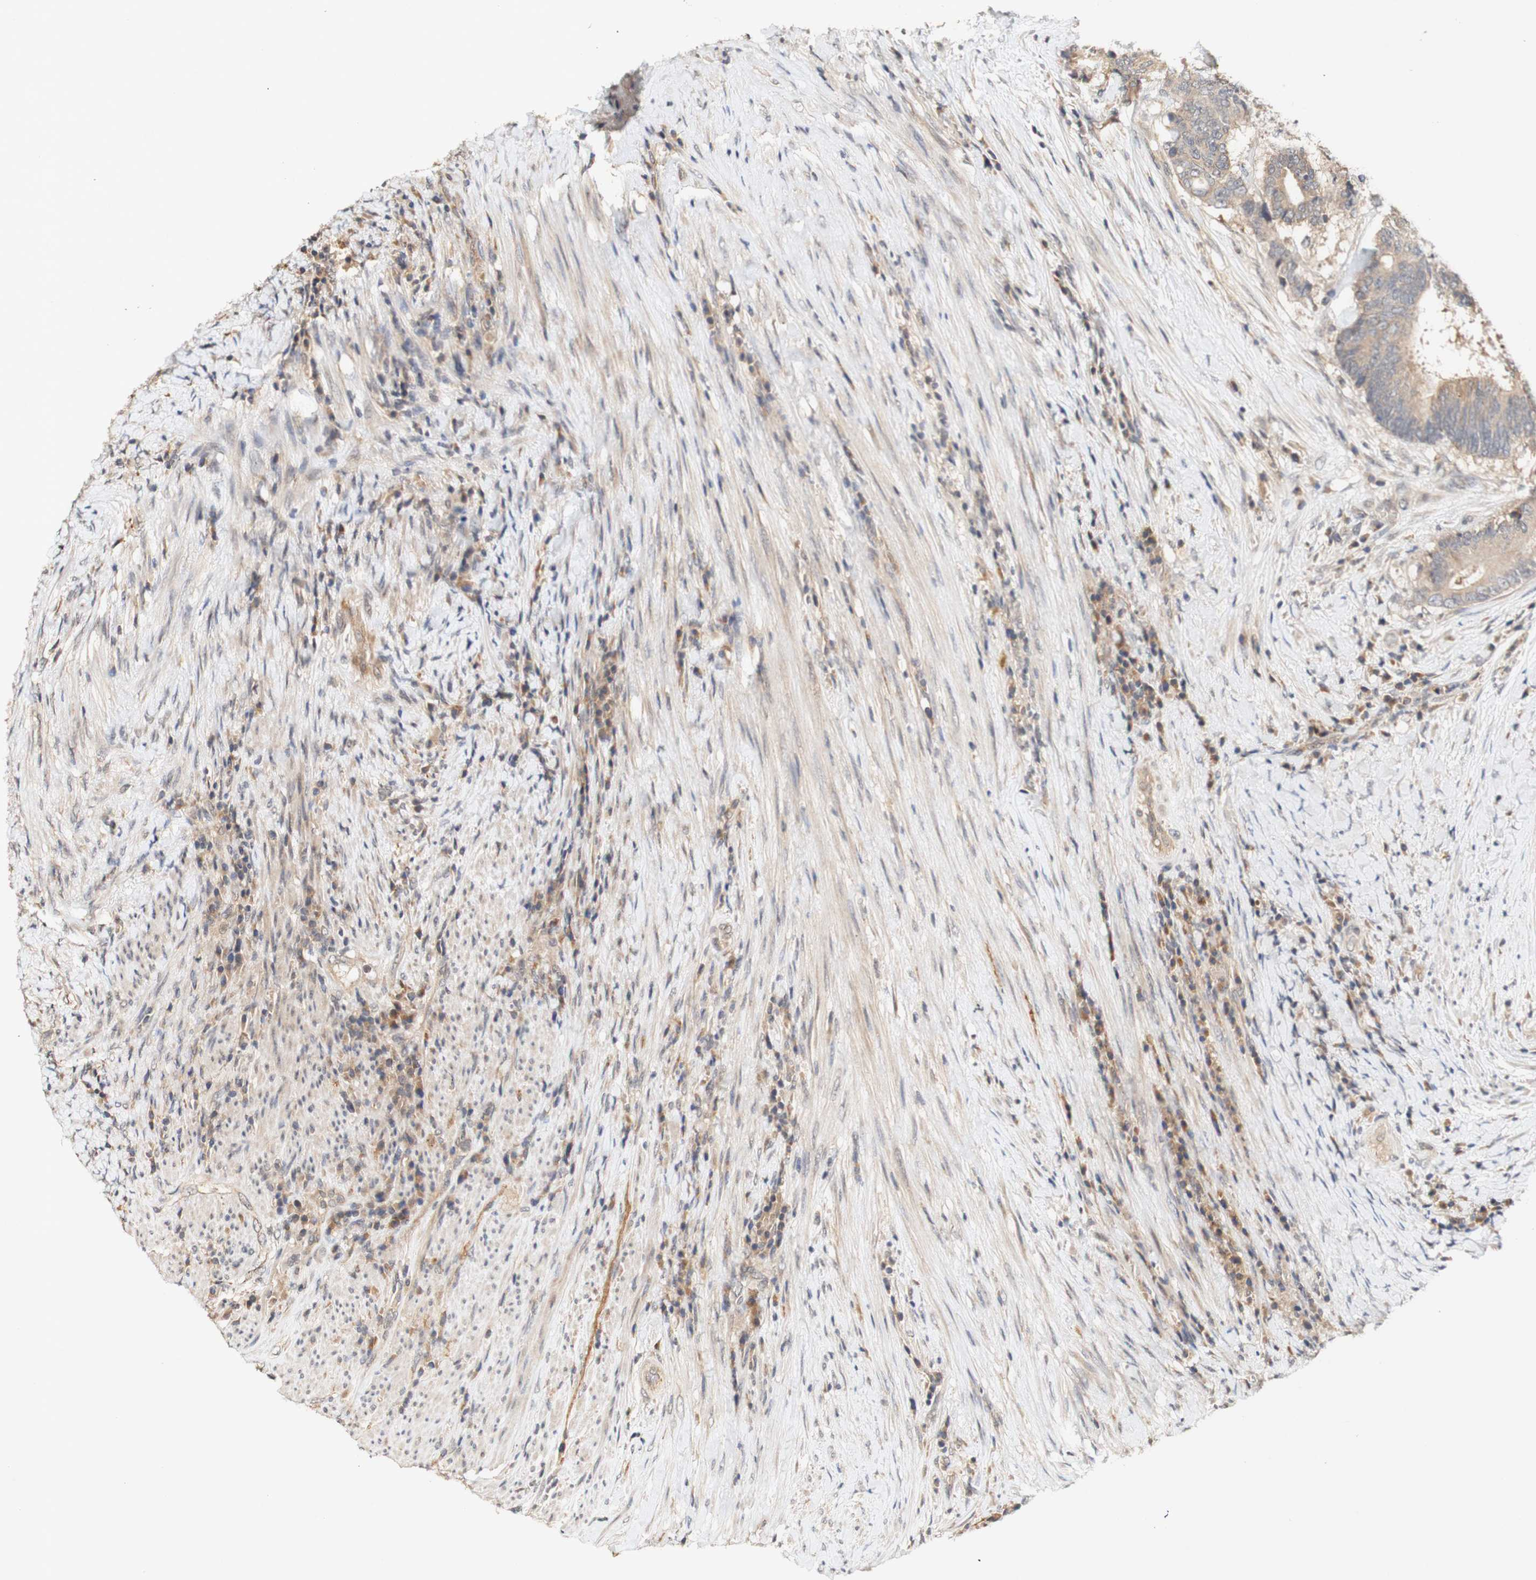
{"staining": {"intensity": "weak", "quantity": ">75%", "location": "cytoplasmic/membranous"}, "tissue": "colorectal cancer", "cell_type": "Tumor cells", "image_type": "cancer", "snomed": [{"axis": "morphology", "description": "Adenocarcinoma, NOS"}, {"axis": "topography", "description": "Rectum"}], "caption": "High-power microscopy captured an IHC photomicrograph of adenocarcinoma (colorectal), revealing weak cytoplasmic/membranous staining in about >75% of tumor cells.", "gene": "PIN1", "patient": {"sex": "male", "age": 72}}